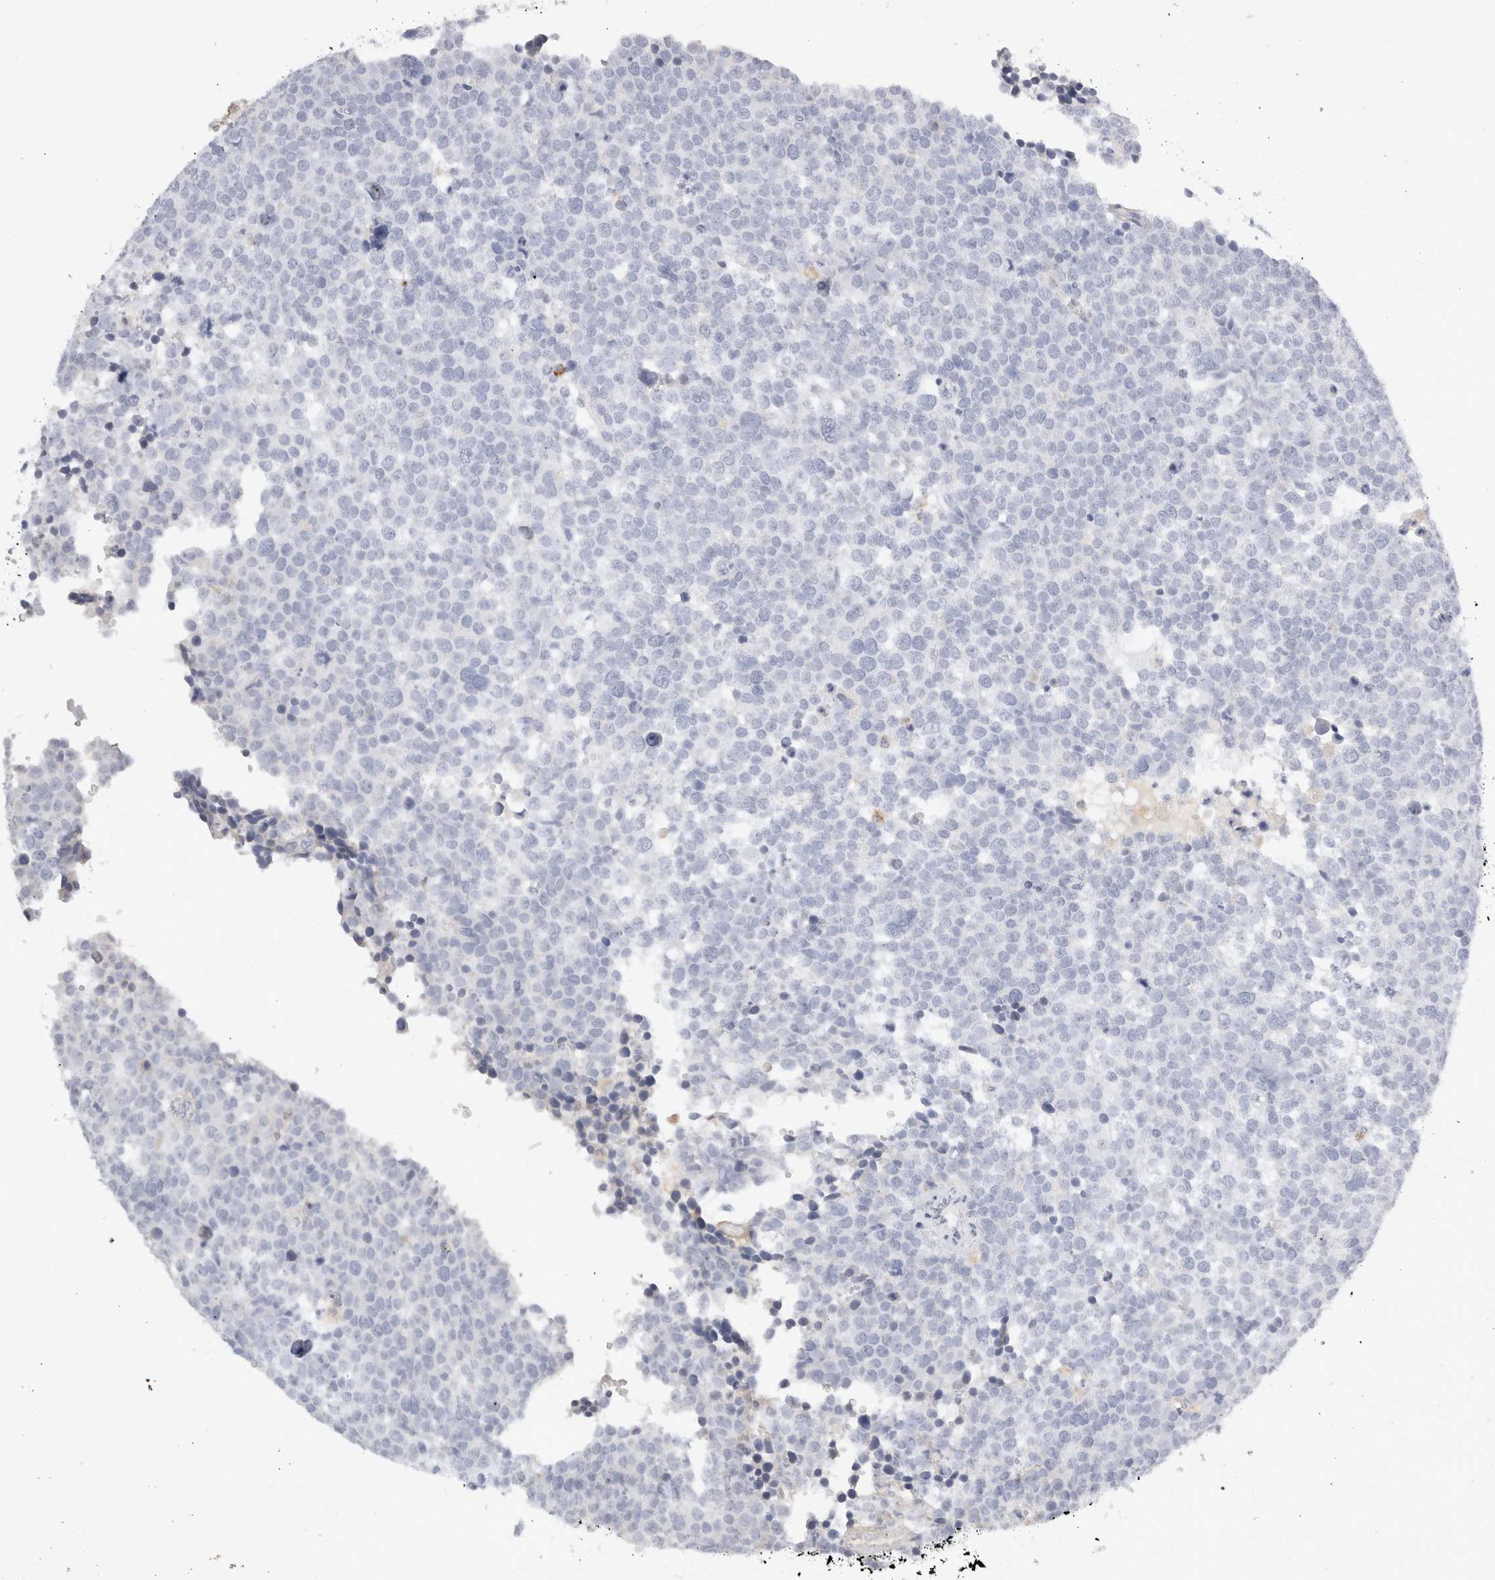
{"staining": {"intensity": "negative", "quantity": "none", "location": "none"}, "tissue": "testis cancer", "cell_type": "Tumor cells", "image_type": "cancer", "snomed": [{"axis": "morphology", "description": "Seminoma, NOS"}, {"axis": "topography", "description": "Testis"}], "caption": "Tumor cells show no significant protein positivity in testis cancer (seminoma).", "gene": "FGL2", "patient": {"sex": "male", "age": 71}}